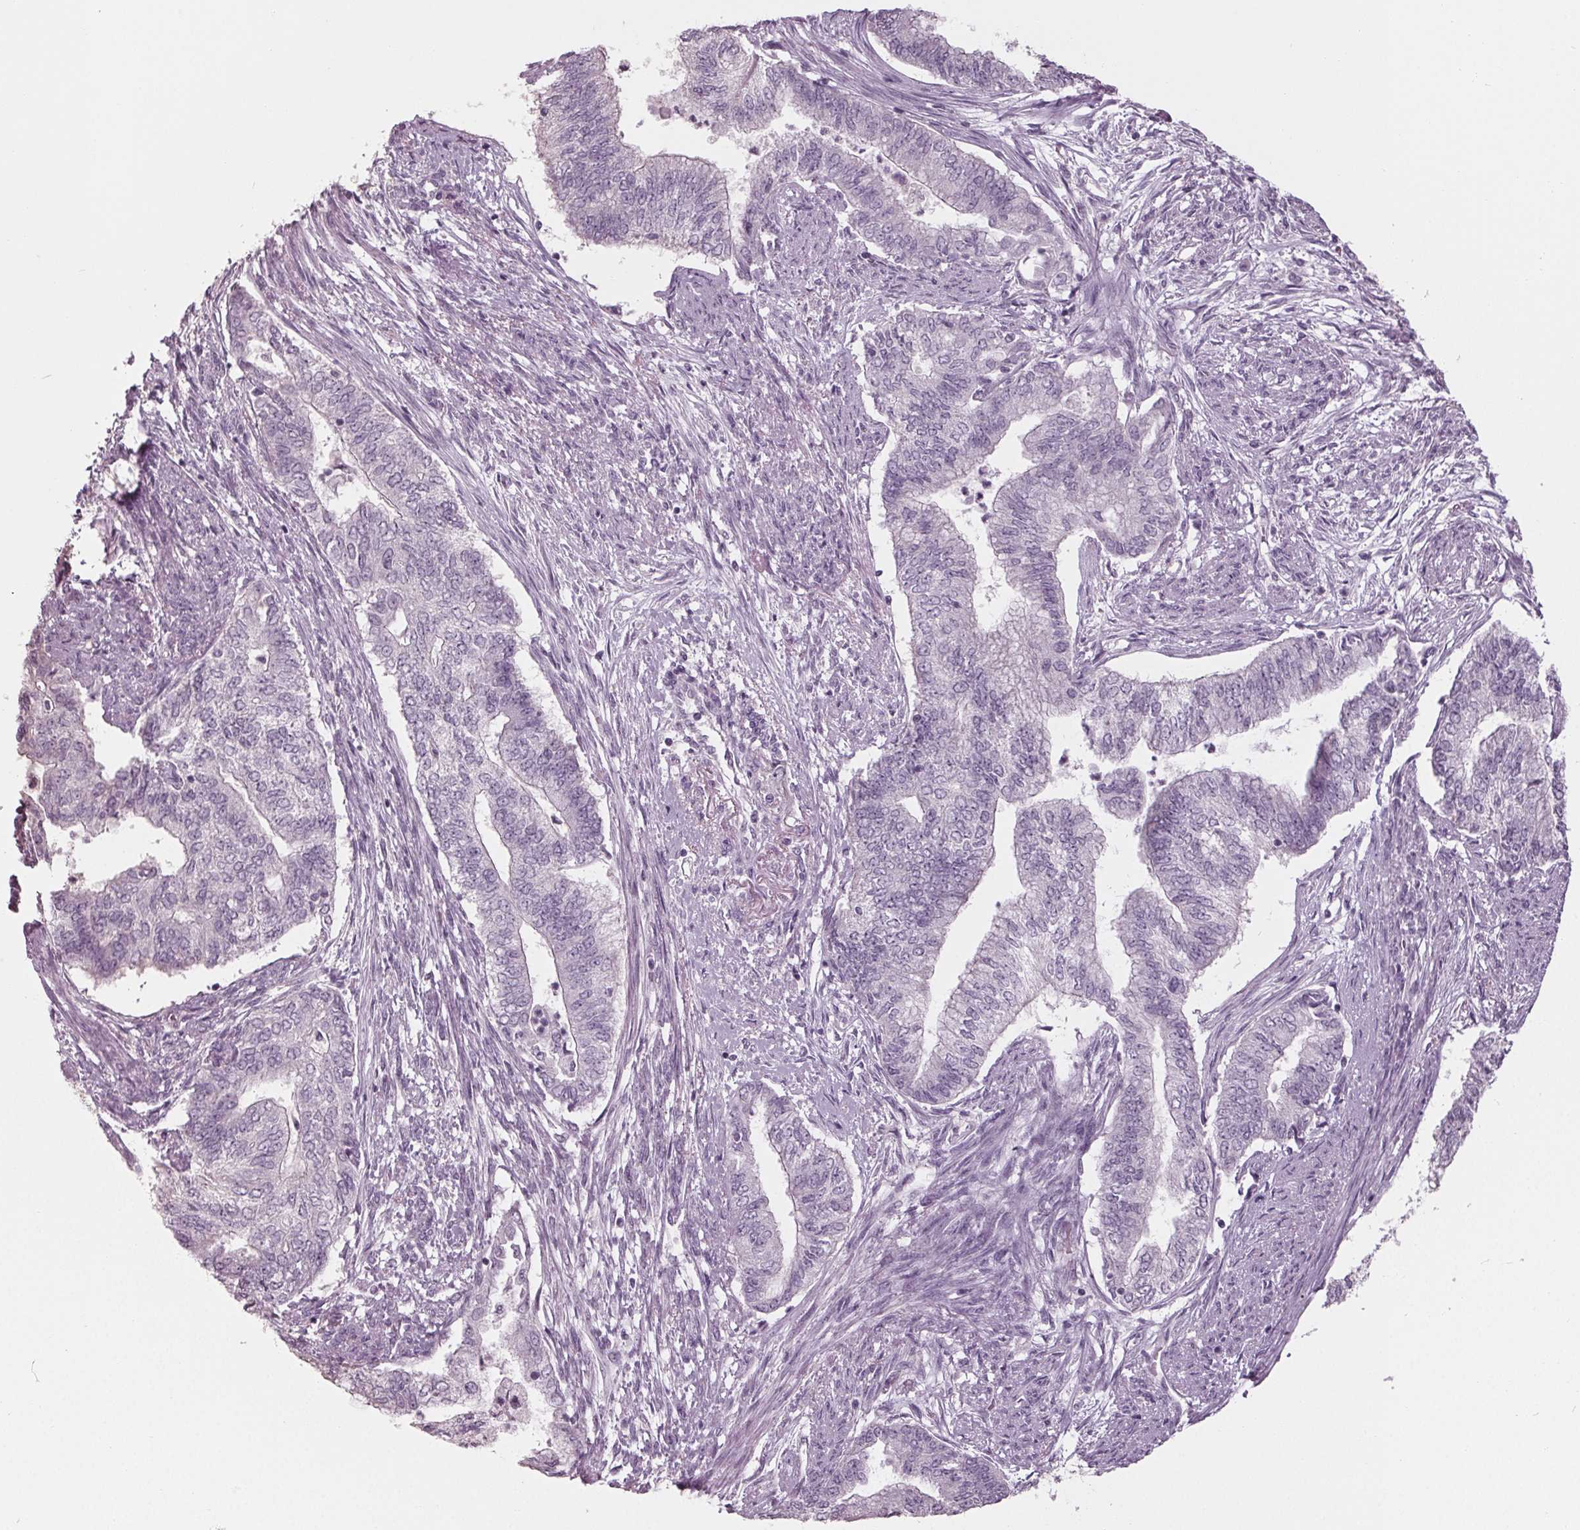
{"staining": {"intensity": "negative", "quantity": "none", "location": "none"}, "tissue": "endometrial cancer", "cell_type": "Tumor cells", "image_type": "cancer", "snomed": [{"axis": "morphology", "description": "Adenocarcinoma, NOS"}, {"axis": "topography", "description": "Endometrium"}], "caption": "Image shows no protein positivity in tumor cells of adenocarcinoma (endometrial) tissue.", "gene": "TNNC2", "patient": {"sex": "female", "age": 65}}